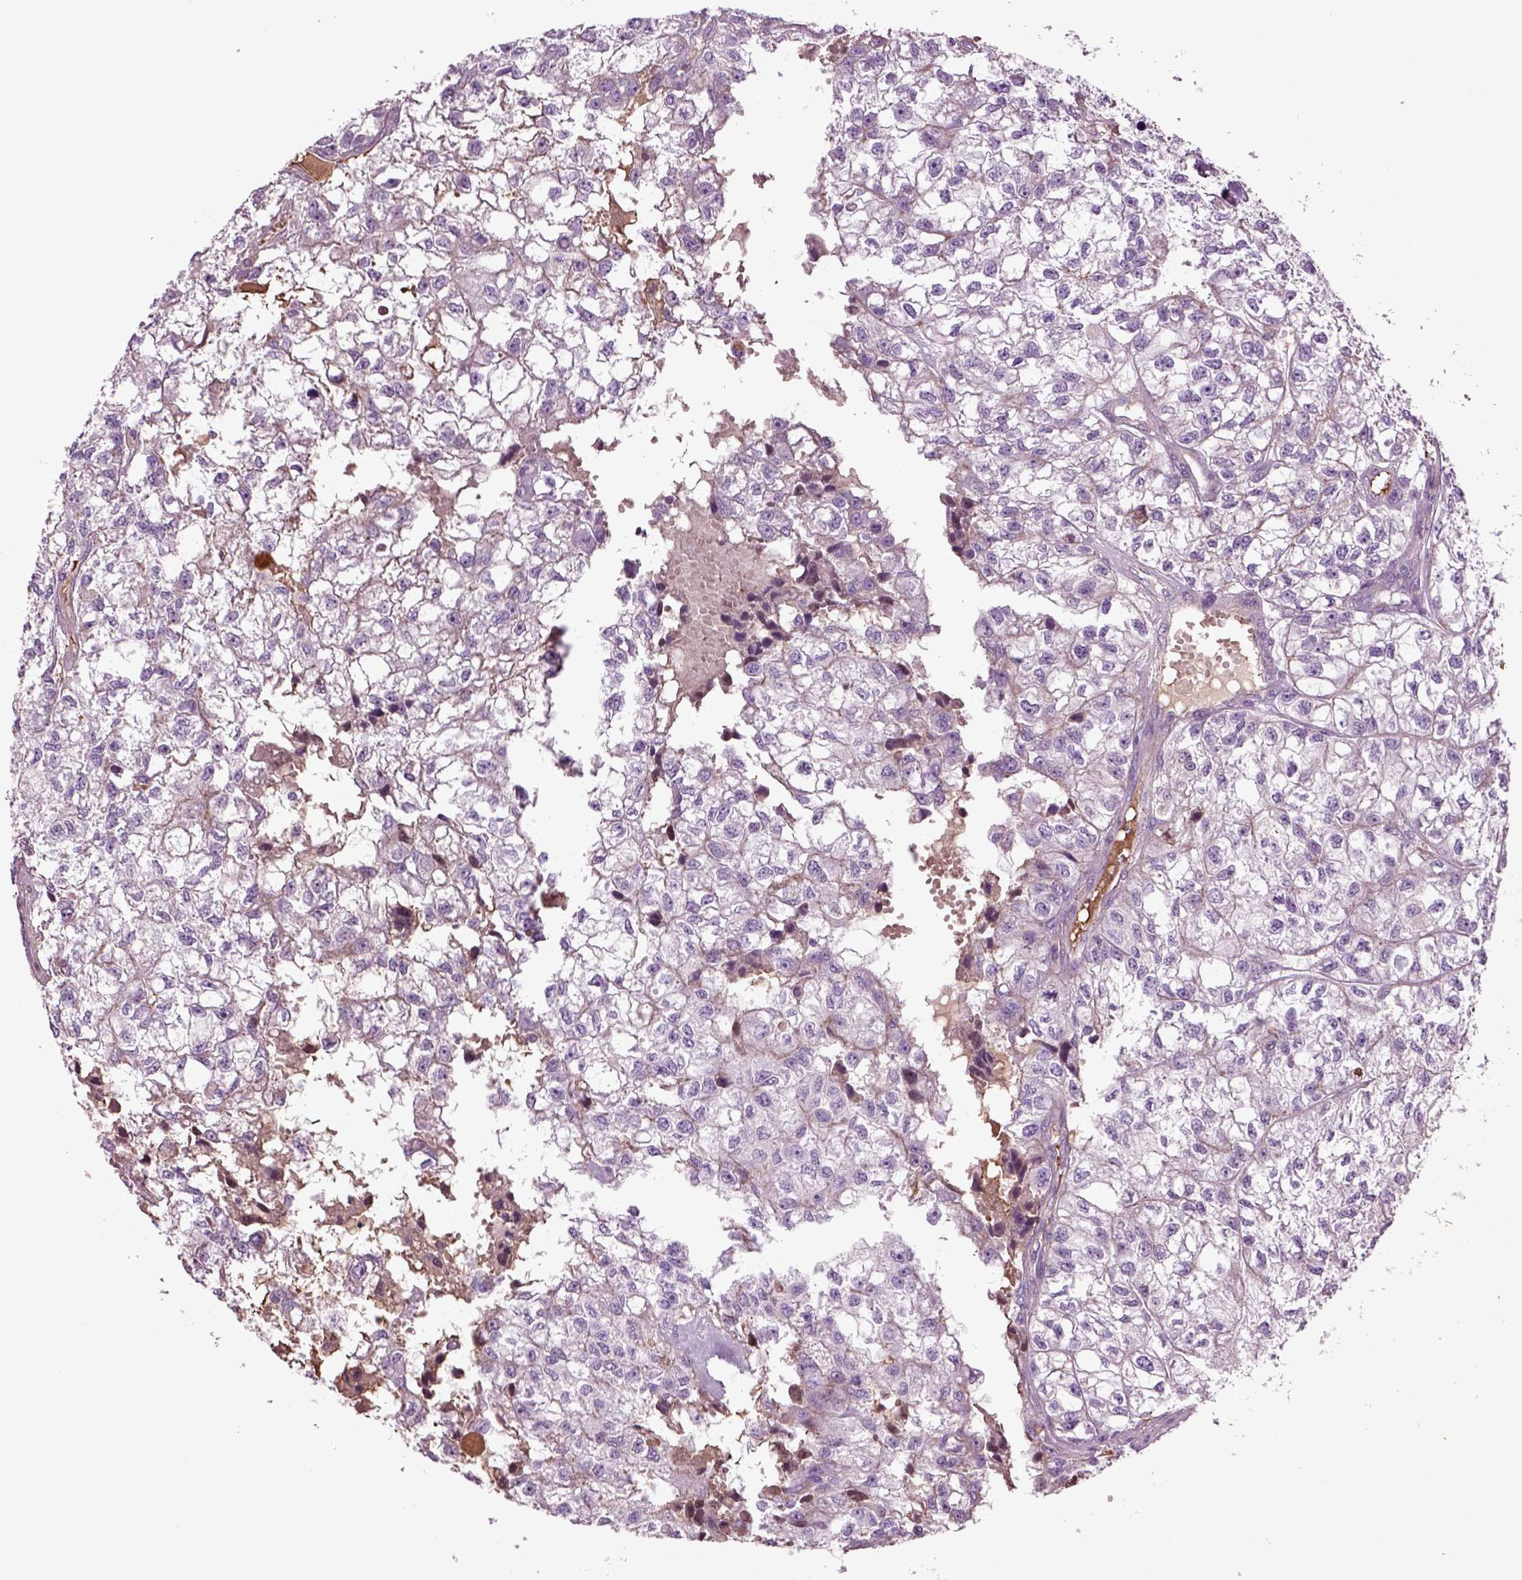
{"staining": {"intensity": "negative", "quantity": "none", "location": "none"}, "tissue": "renal cancer", "cell_type": "Tumor cells", "image_type": "cancer", "snomed": [{"axis": "morphology", "description": "Adenocarcinoma, NOS"}, {"axis": "topography", "description": "Kidney"}], "caption": "Immunohistochemical staining of renal cancer reveals no significant expression in tumor cells. (Brightfield microscopy of DAB (3,3'-diaminobenzidine) immunohistochemistry (IHC) at high magnification).", "gene": "SPON1", "patient": {"sex": "male", "age": 56}}